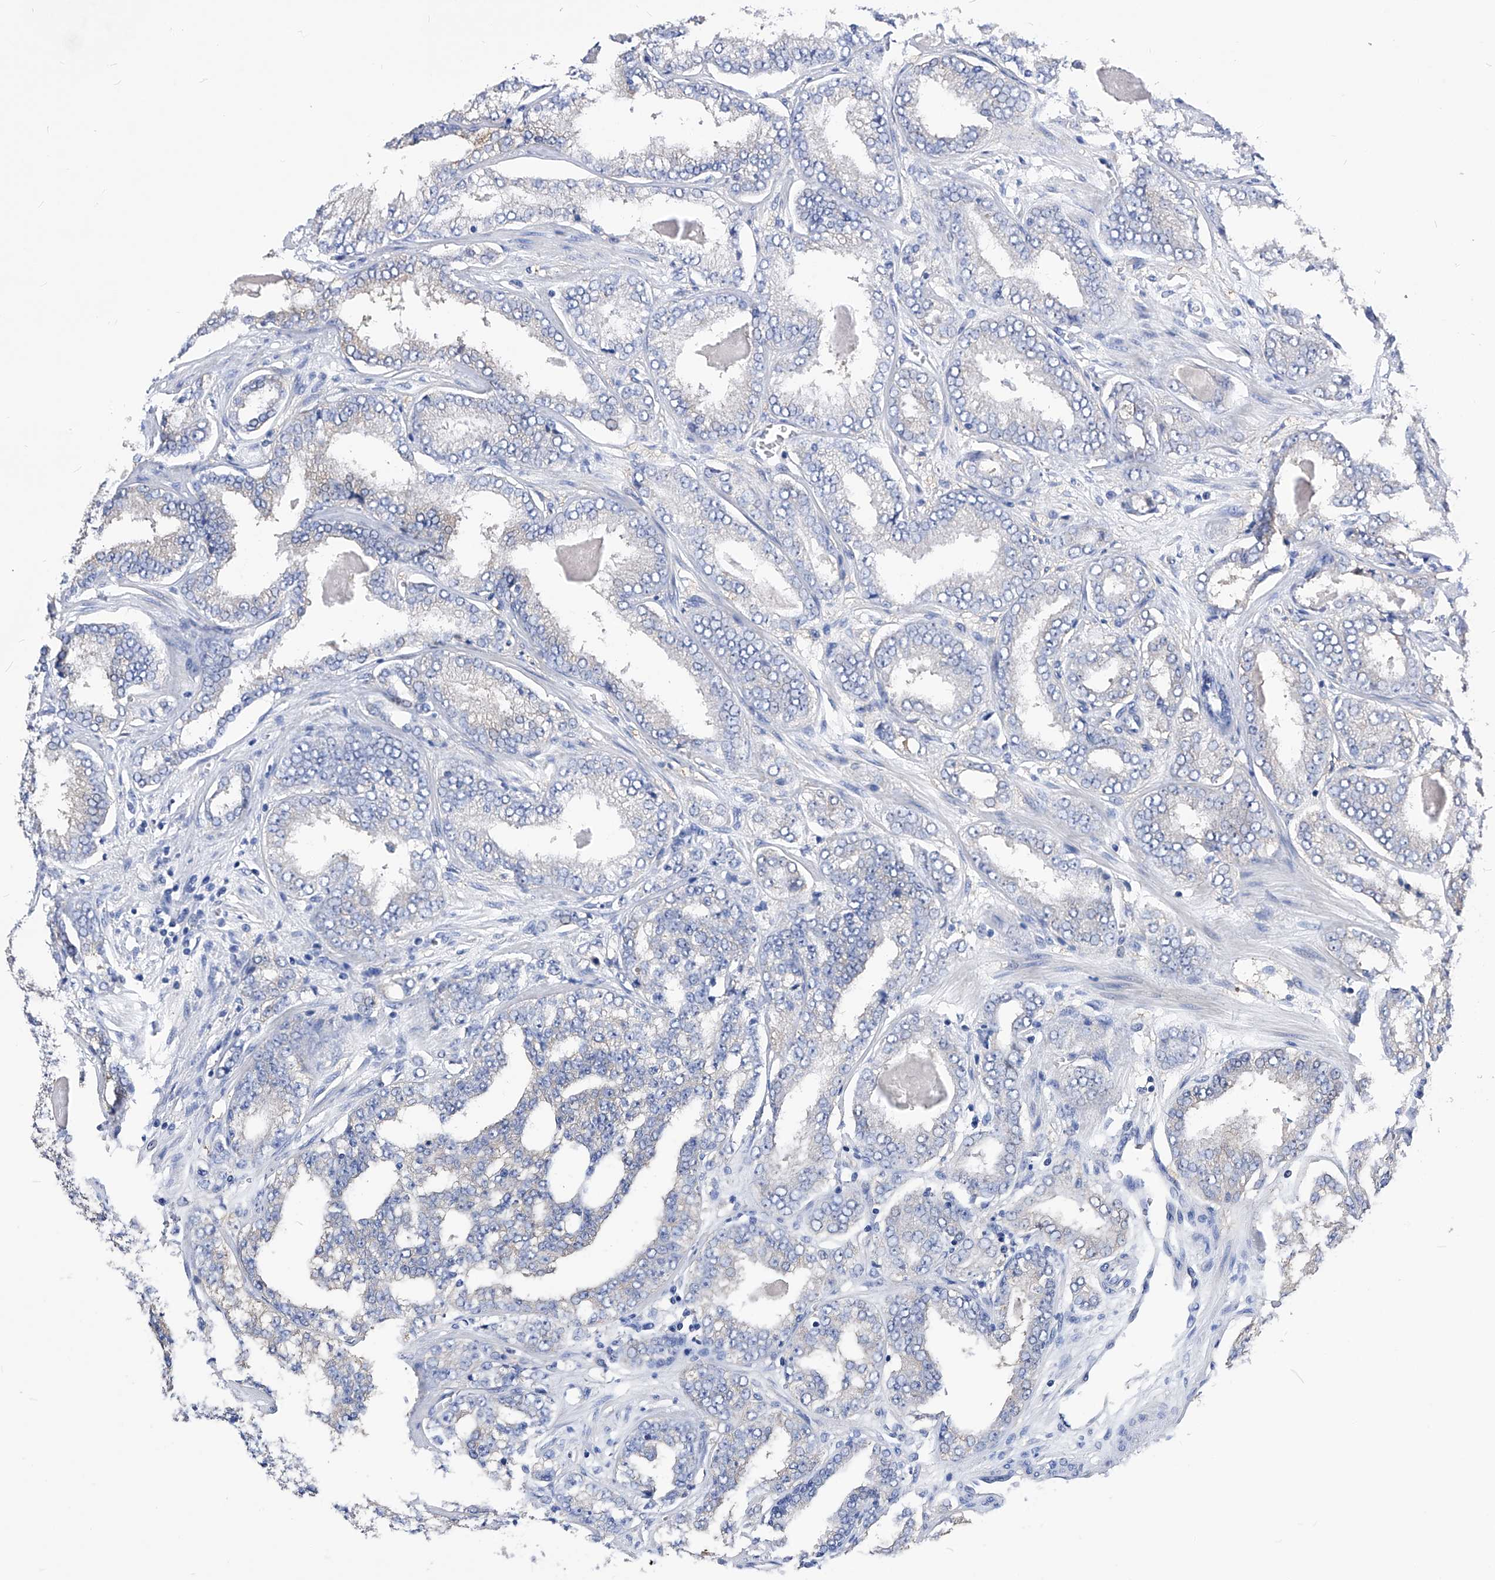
{"staining": {"intensity": "negative", "quantity": "none", "location": "none"}, "tissue": "prostate cancer", "cell_type": "Tumor cells", "image_type": "cancer", "snomed": [{"axis": "morphology", "description": "Adenocarcinoma, High grade"}, {"axis": "topography", "description": "Prostate"}], "caption": "Immunohistochemistry (IHC) photomicrograph of prostate adenocarcinoma (high-grade) stained for a protein (brown), which displays no positivity in tumor cells.", "gene": "XPNPEP1", "patient": {"sex": "male", "age": 71}}